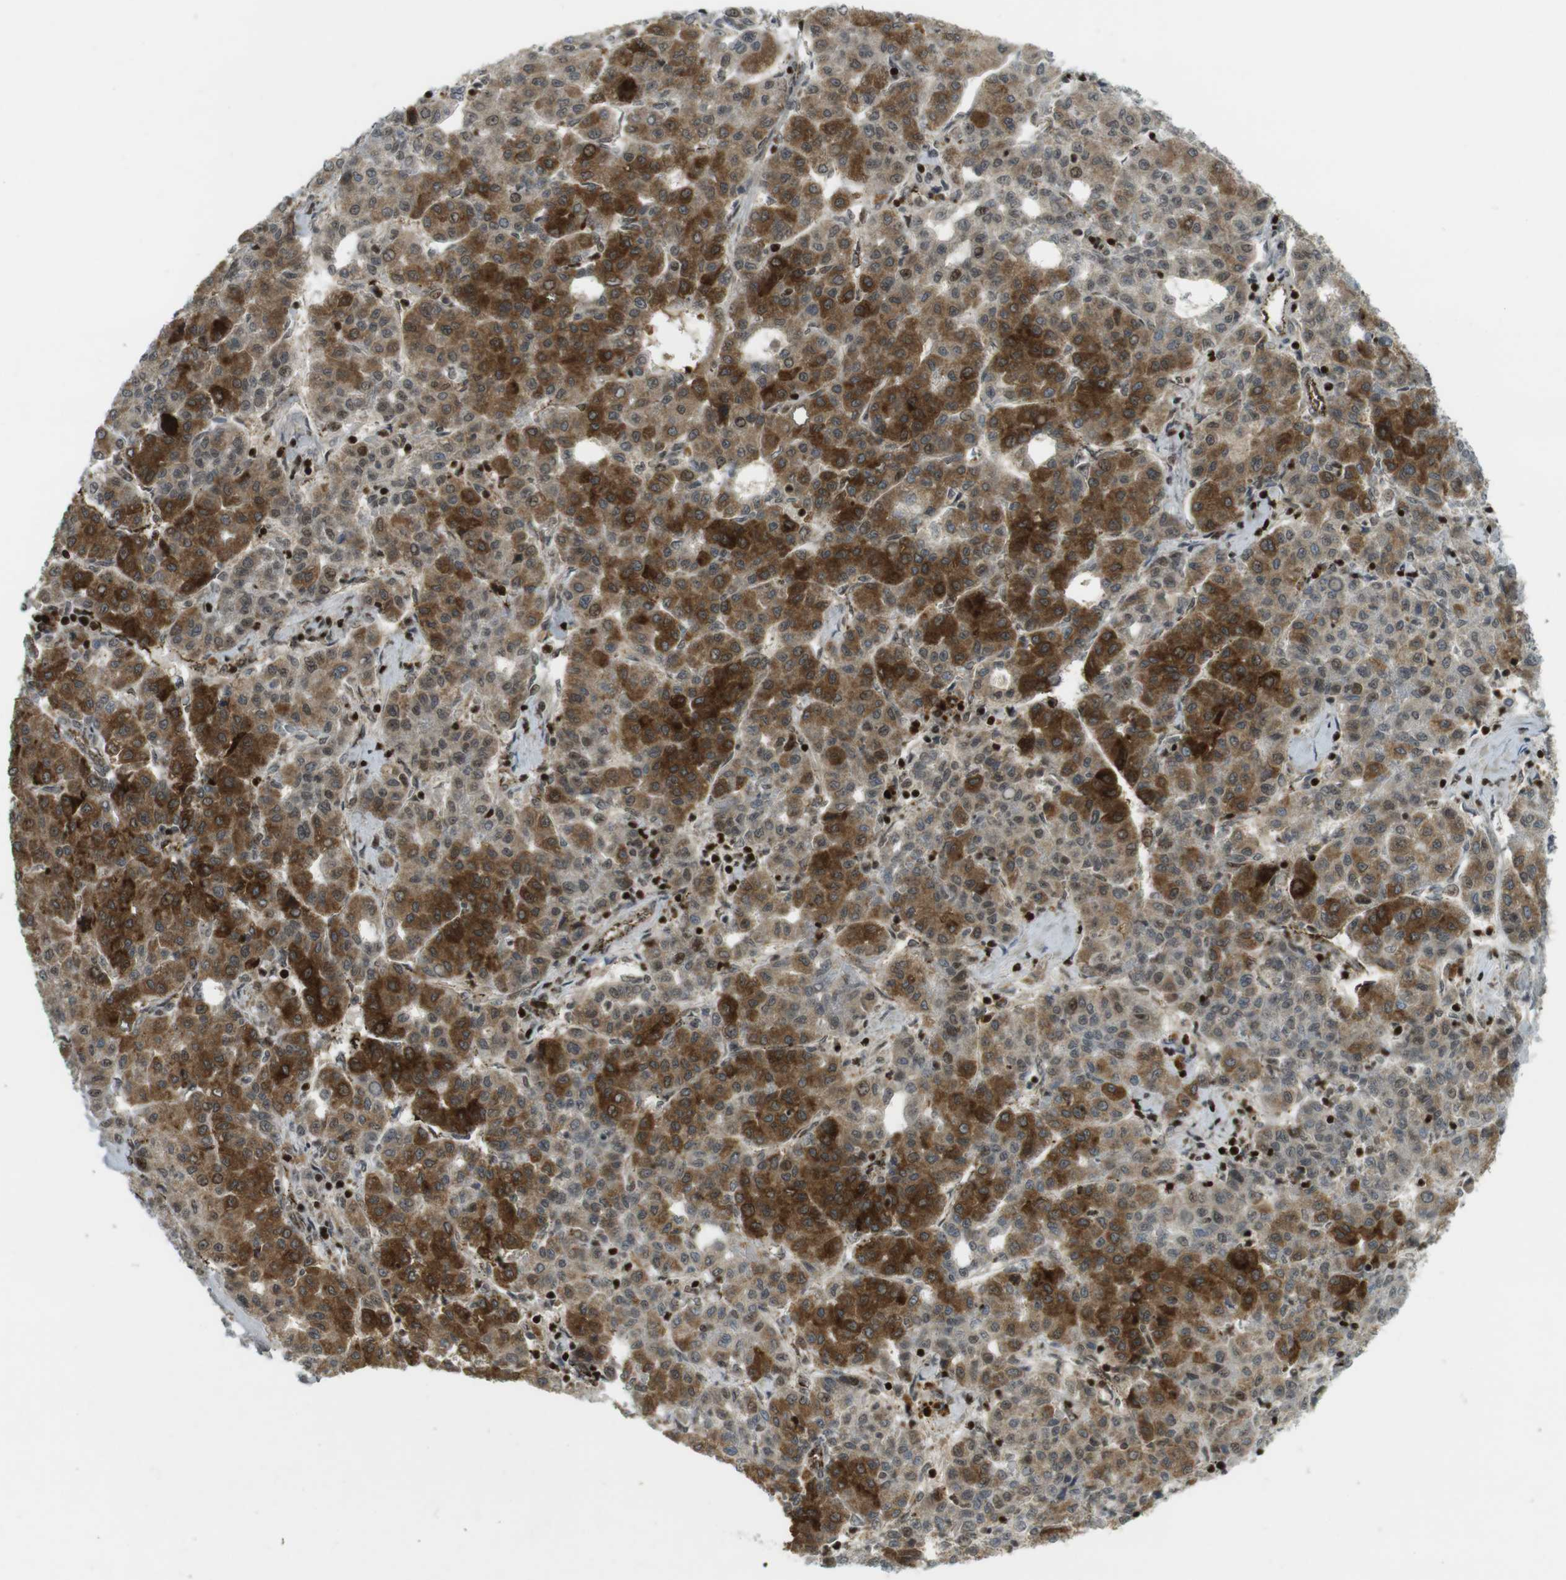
{"staining": {"intensity": "strong", "quantity": "25%-75%", "location": "cytoplasmic/membranous,nuclear"}, "tissue": "liver cancer", "cell_type": "Tumor cells", "image_type": "cancer", "snomed": [{"axis": "morphology", "description": "Carcinoma, Hepatocellular, NOS"}, {"axis": "topography", "description": "Liver"}], "caption": "Protein expression analysis of liver hepatocellular carcinoma shows strong cytoplasmic/membranous and nuclear positivity in about 25%-75% of tumor cells.", "gene": "PPP1R13B", "patient": {"sex": "male", "age": 65}}